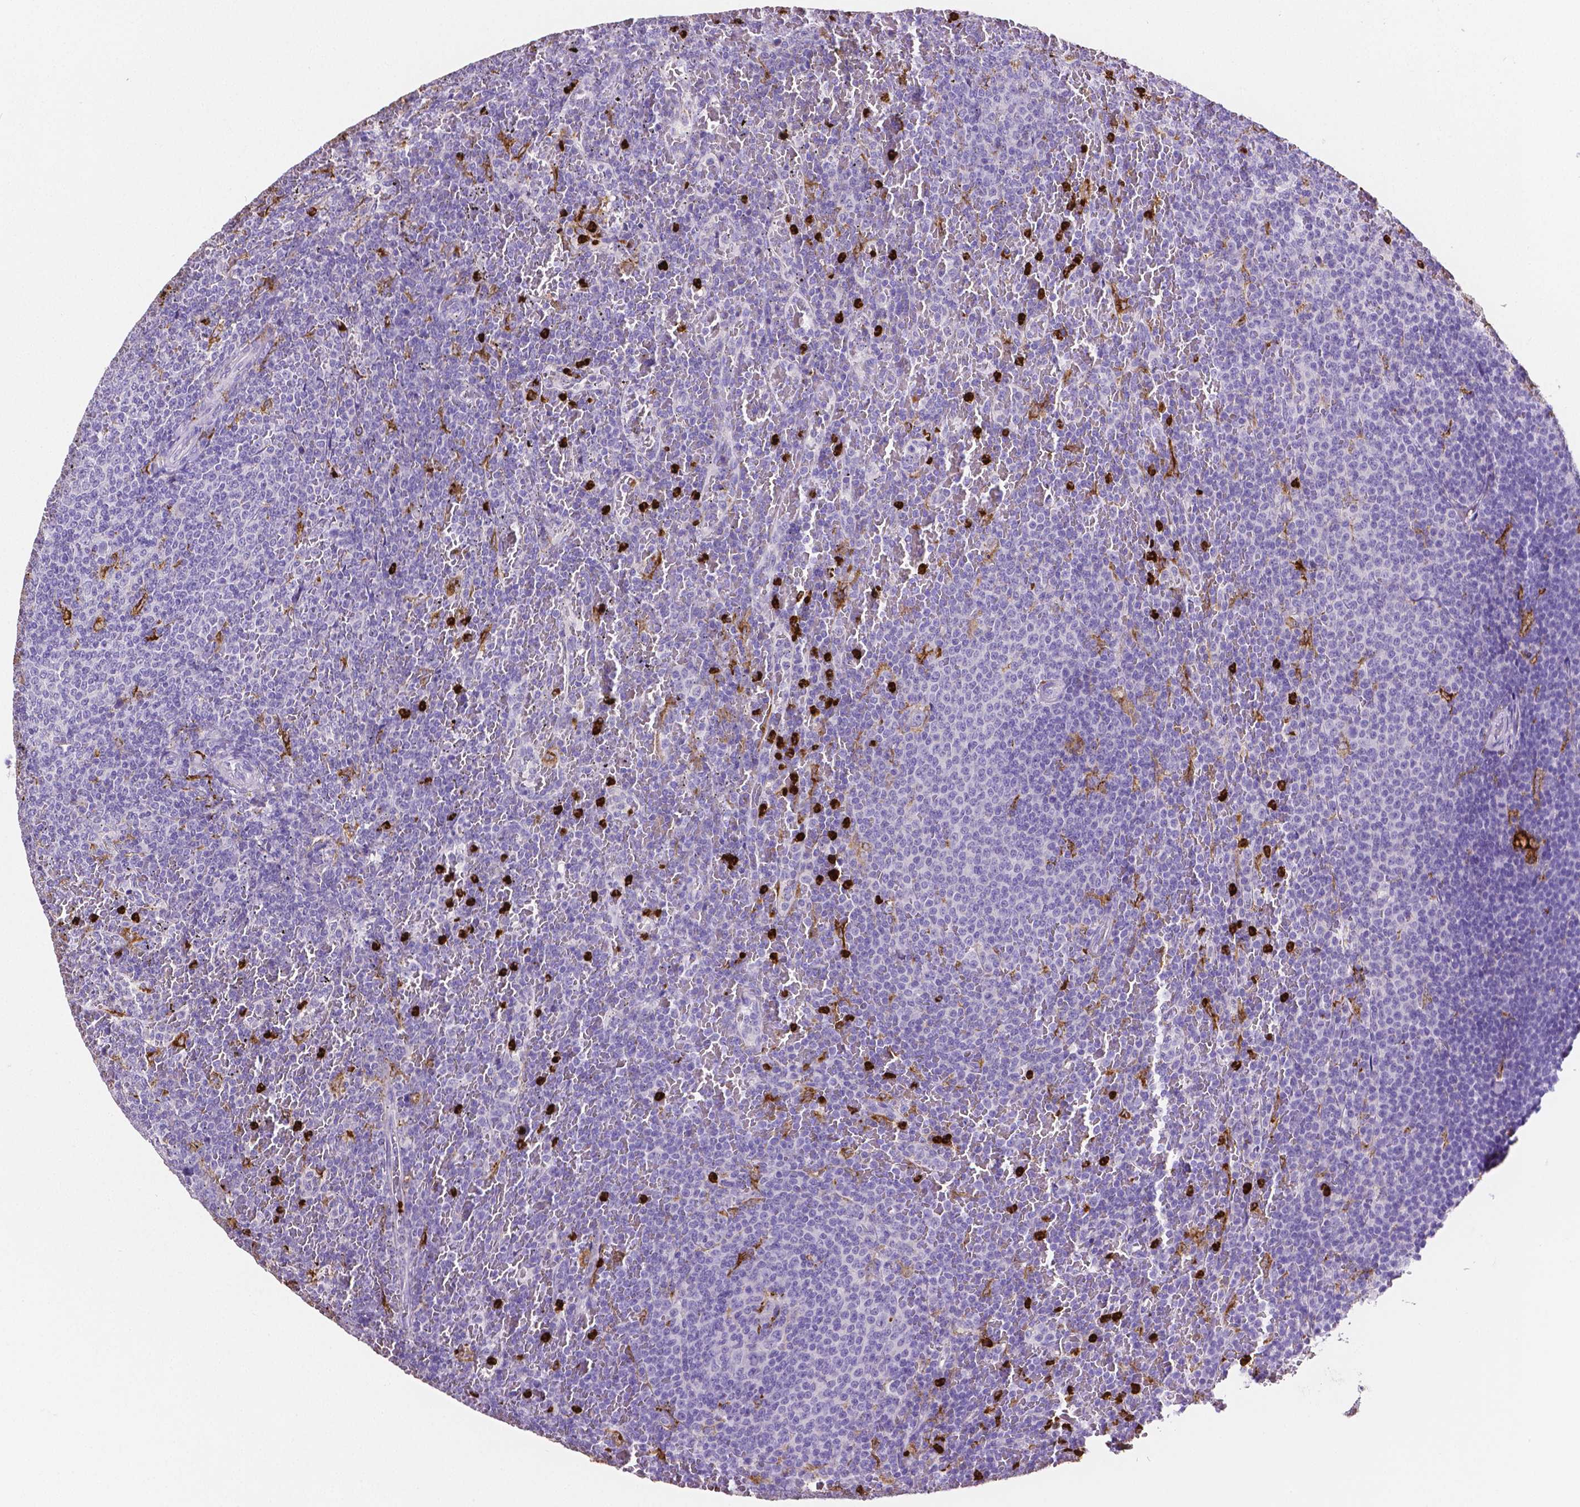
{"staining": {"intensity": "negative", "quantity": "none", "location": "none"}, "tissue": "lymphoma", "cell_type": "Tumor cells", "image_type": "cancer", "snomed": [{"axis": "morphology", "description": "Malignant lymphoma, non-Hodgkin's type, Low grade"}, {"axis": "topography", "description": "Spleen"}], "caption": "Immunohistochemistry histopathology image of human low-grade malignant lymphoma, non-Hodgkin's type stained for a protein (brown), which demonstrates no positivity in tumor cells.", "gene": "MMP9", "patient": {"sex": "female", "age": 77}}